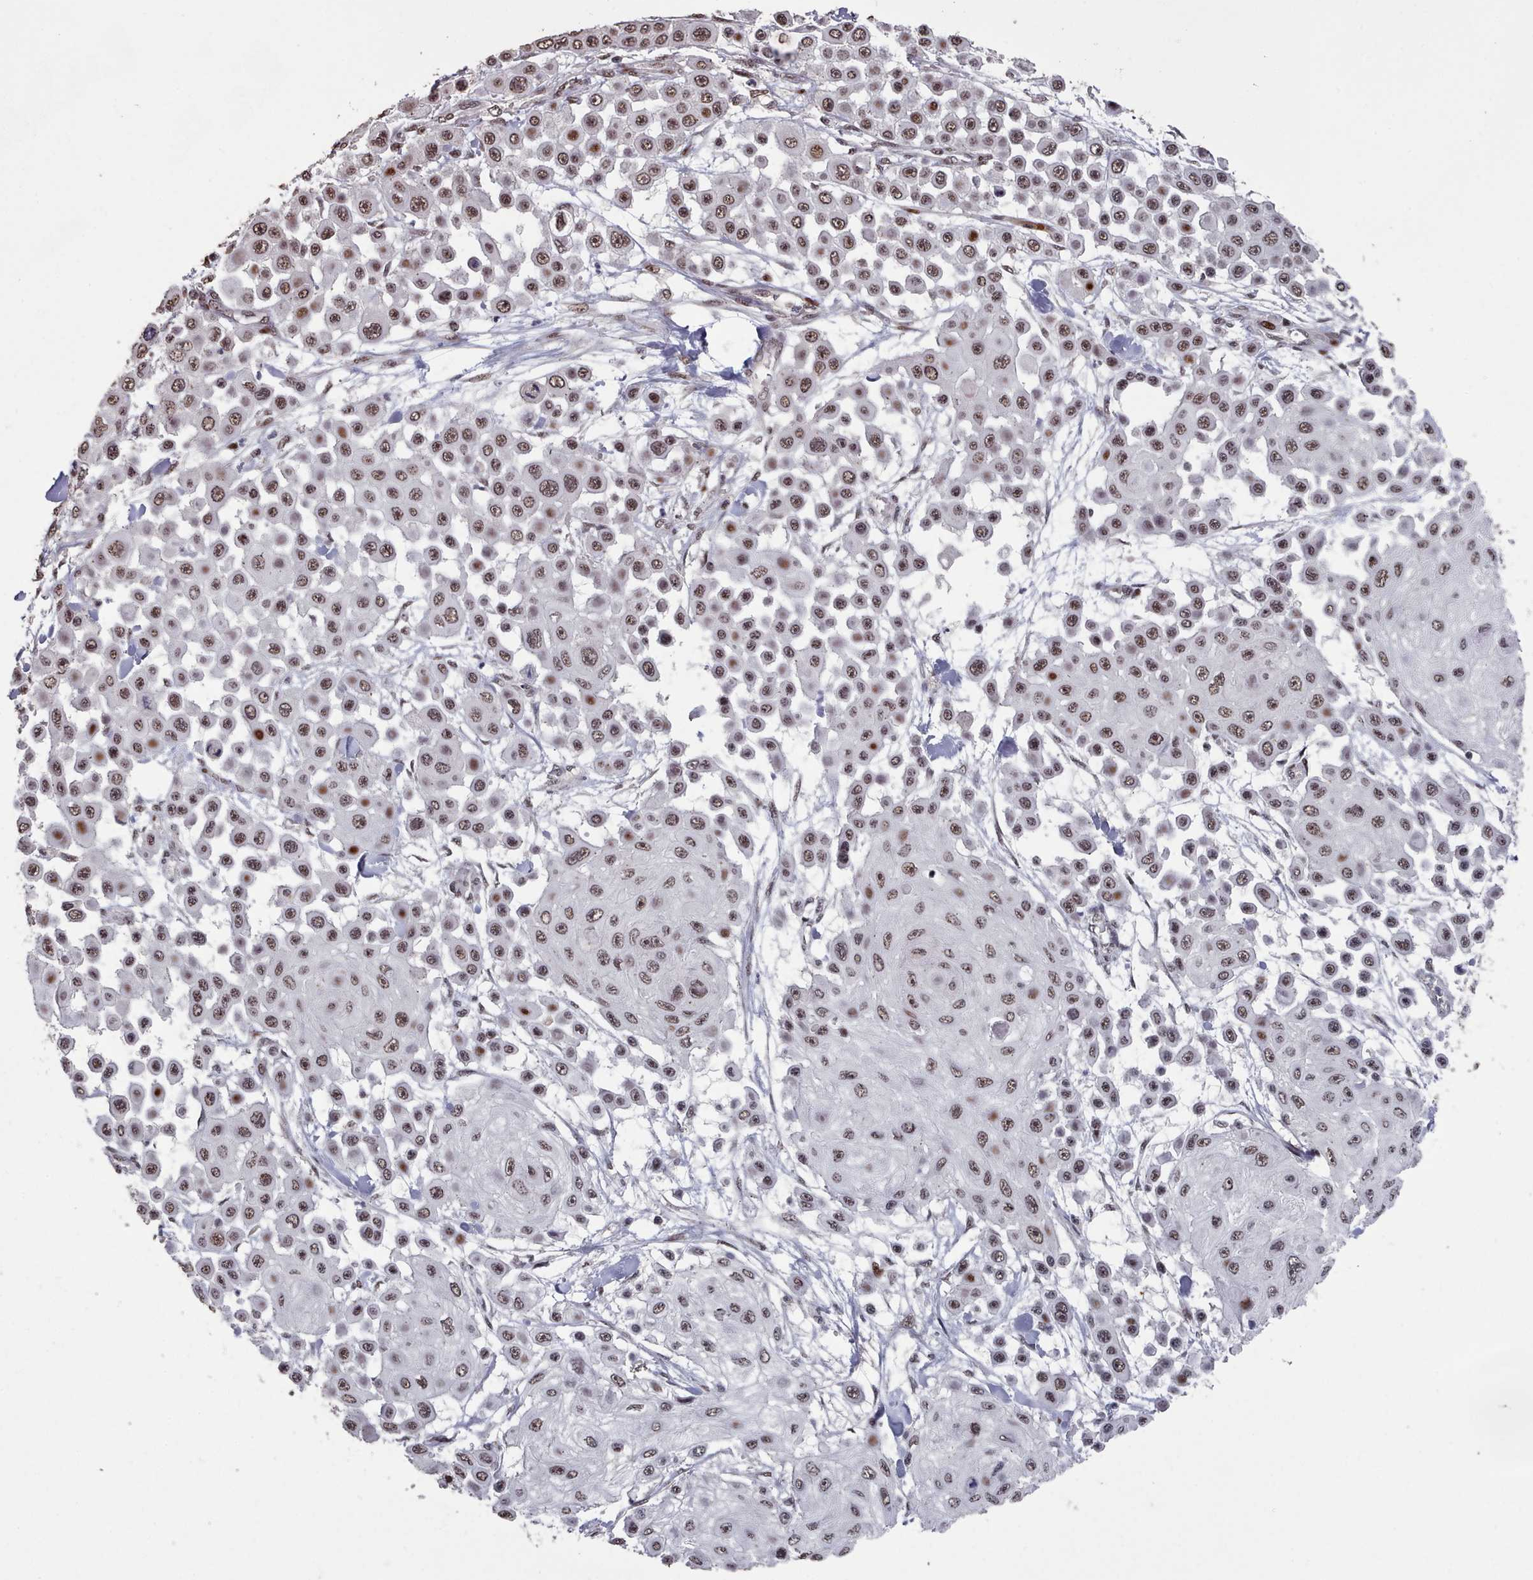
{"staining": {"intensity": "moderate", "quantity": ">75%", "location": "nuclear"}, "tissue": "skin cancer", "cell_type": "Tumor cells", "image_type": "cancer", "snomed": [{"axis": "morphology", "description": "Squamous cell carcinoma, NOS"}, {"axis": "topography", "description": "Skin"}], "caption": "High-power microscopy captured an immunohistochemistry image of skin cancer (squamous cell carcinoma), revealing moderate nuclear staining in about >75% of tumor cells.", "gene": "PNRC2", "patient": {"sex": "male", "age": 67}}